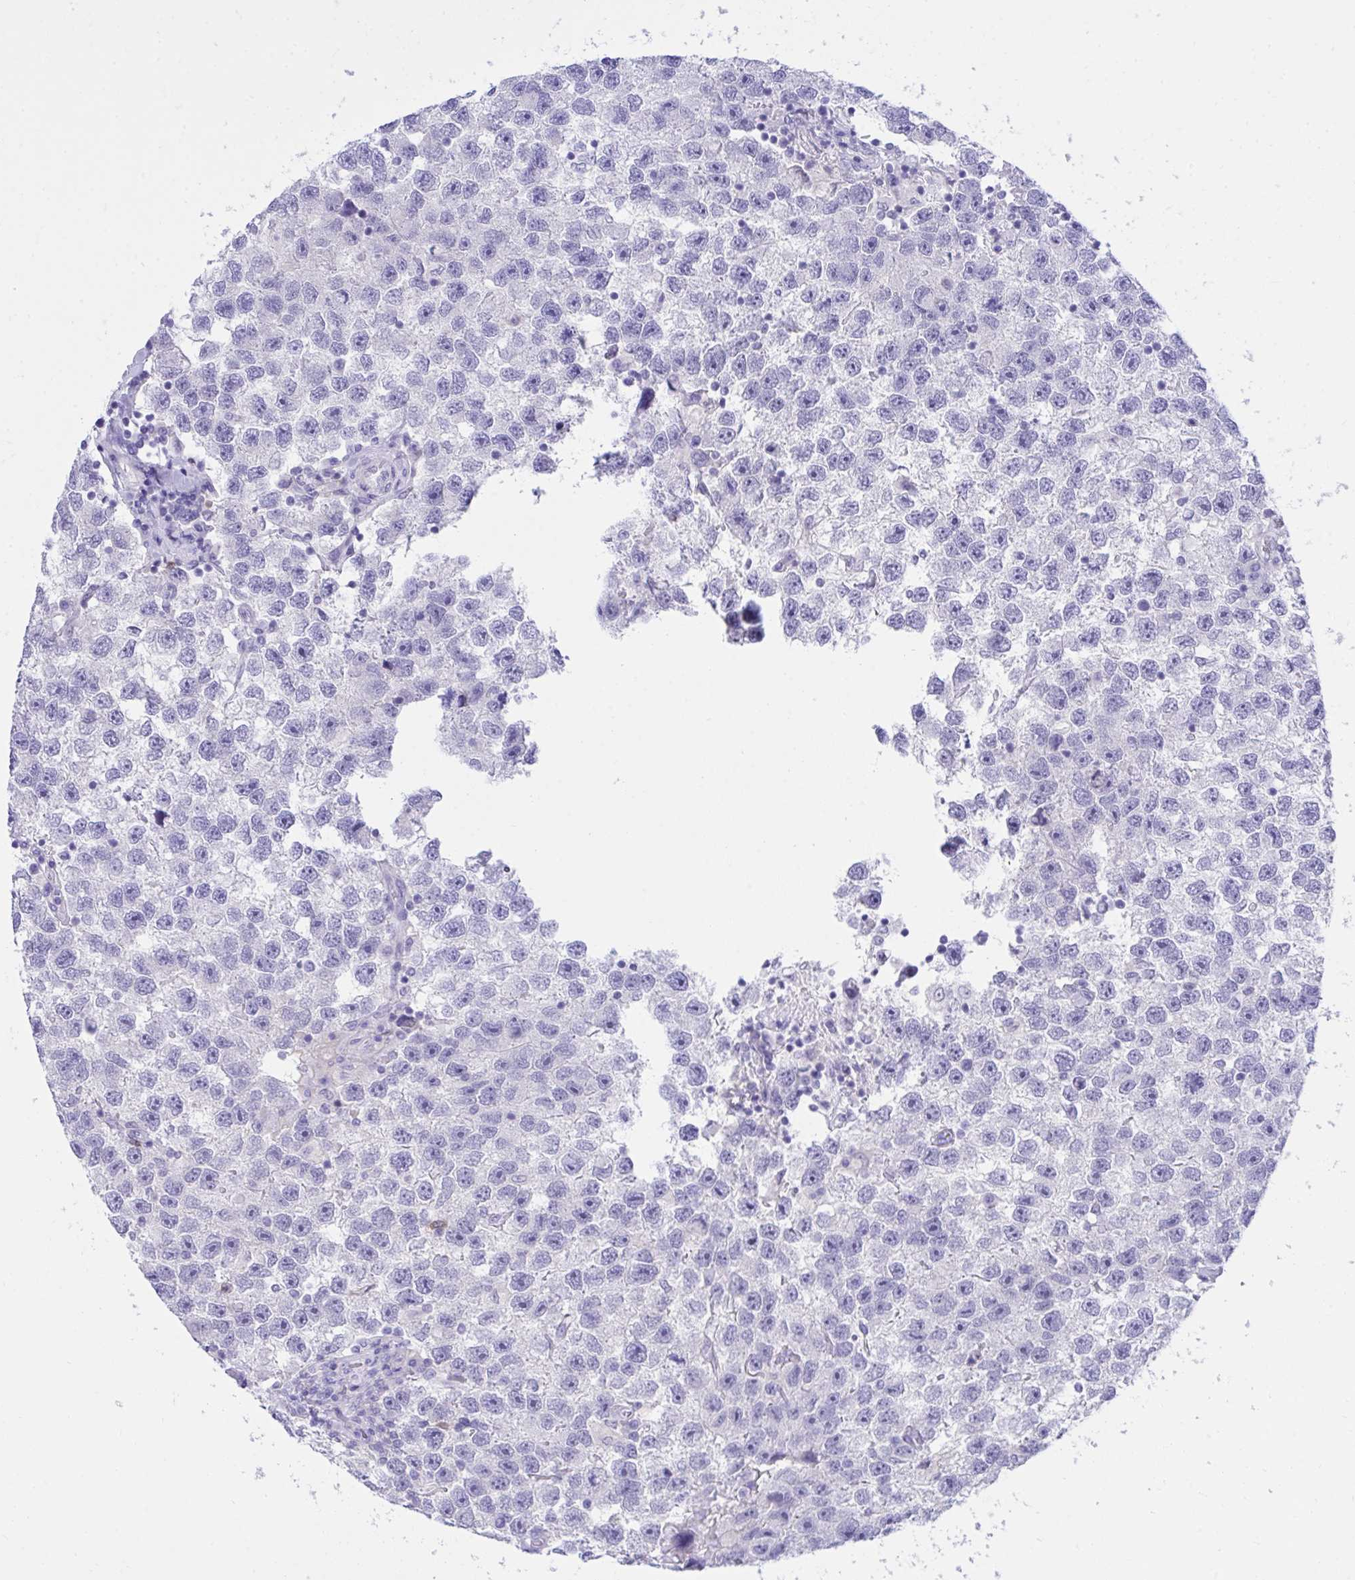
{"staining": {"intensity": "negative", "quantity": "none", "location": "none"}, "tissue": "testis cancer", "cell_type": "Tumor cells", "image_type": "cancer", "snomed": [{"axis": "morphology", "description": "Seminoma, NOS"}, {"axis": "topography", "description": "Testis"}], "caption": "Testis cancer (seminoma) was stained to show a protein in brown. There is no significant positivity in tumor cells.", "gene": "PGM2L1", "patient": {"sex": "male", "age": 26}}